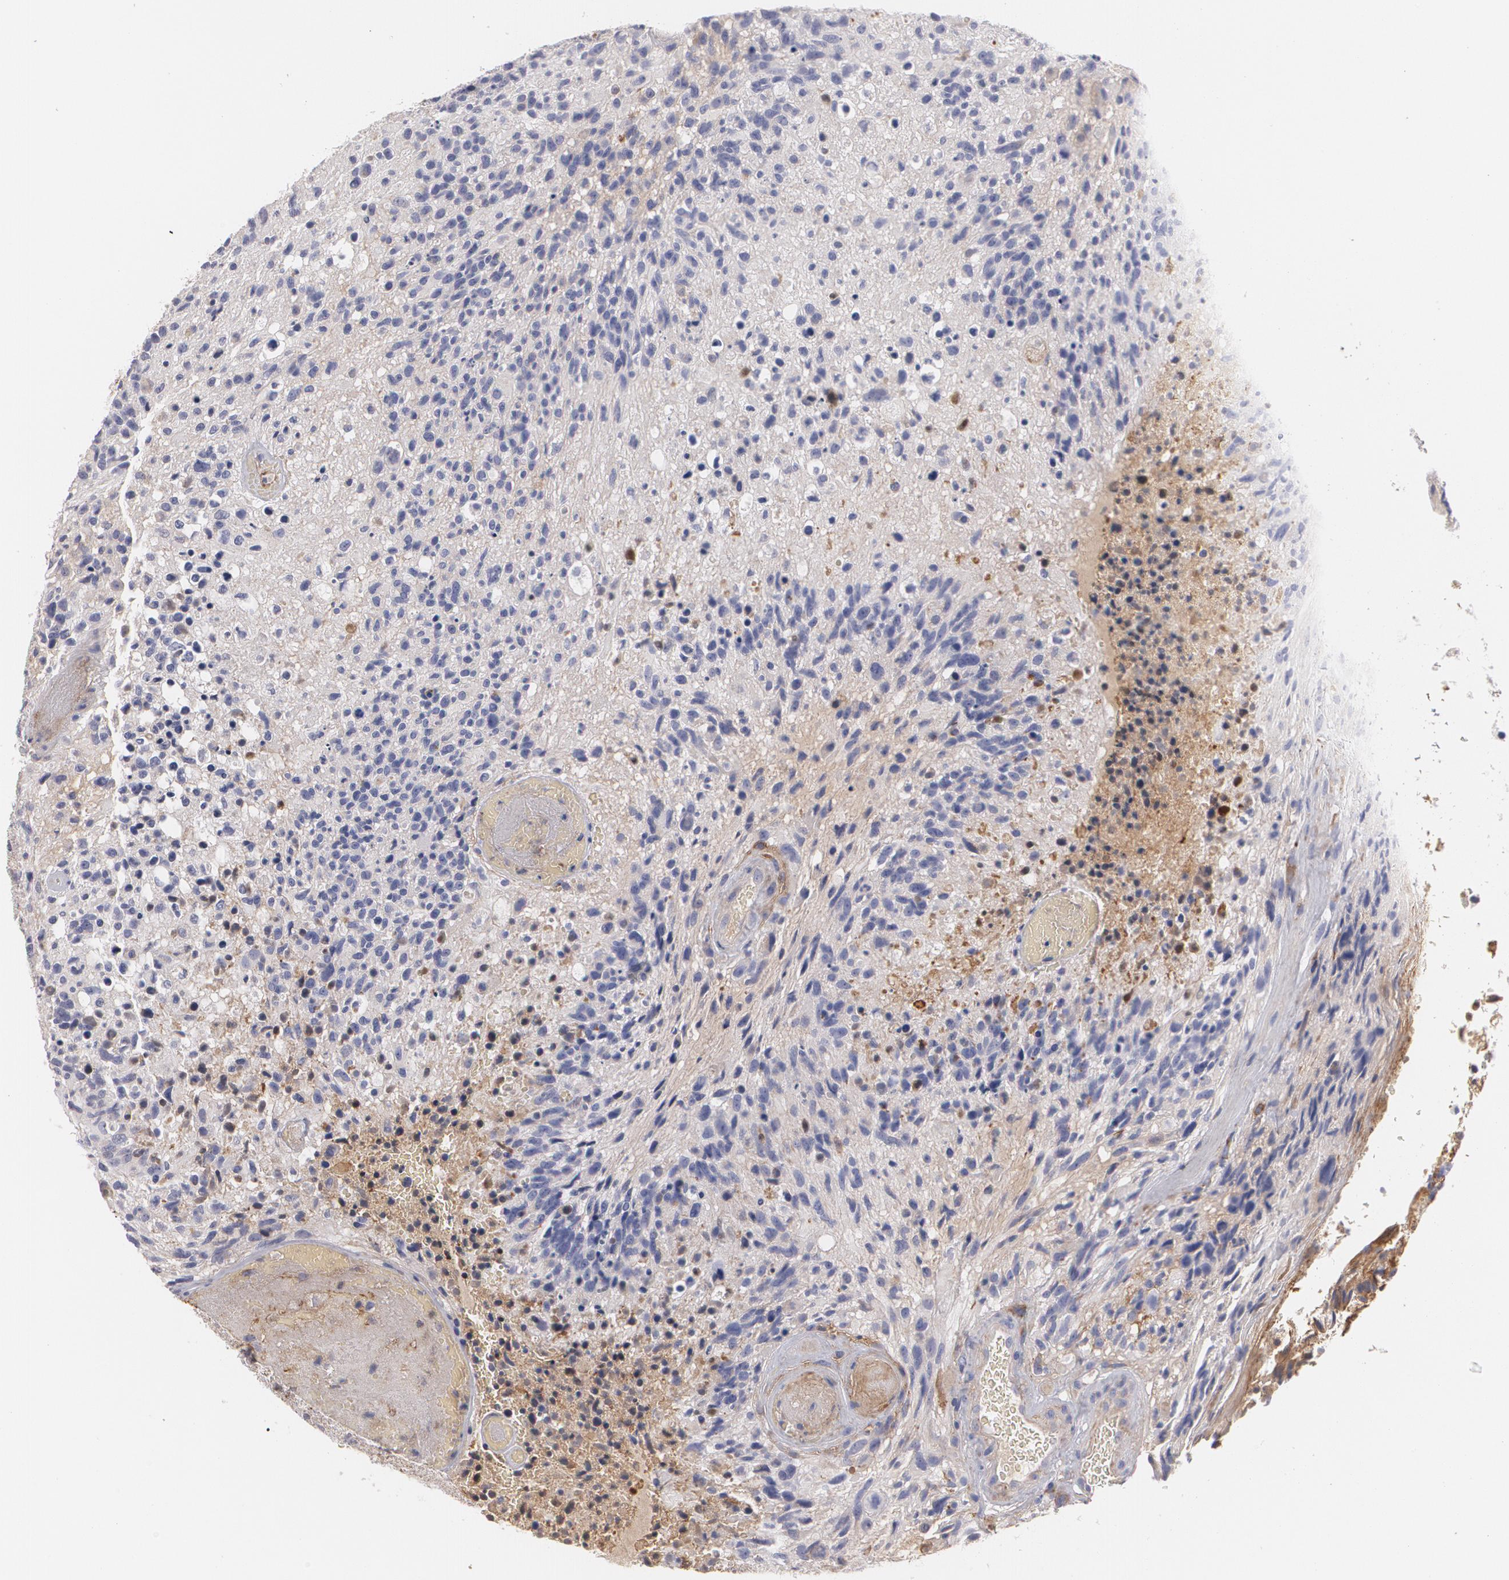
{"staining": {"intensity": "negative", "quantity": "none", "location": "none"}, "tissue": "glioma", "cell_type": "Tumor cells", "image_type": "cancer", "snomed": [{"axis": "morphology", "description": "Glioma, malignant, High grade"}, {"axis": "topography", "description": "Brain"}], "caption": "High power microscopy image of an immunohistochemistry histopathology image of glioma, revealing no significant staining in tumor cells.", "gene": "FBLN1", "patient": {"sex": "male", "age": 72}}